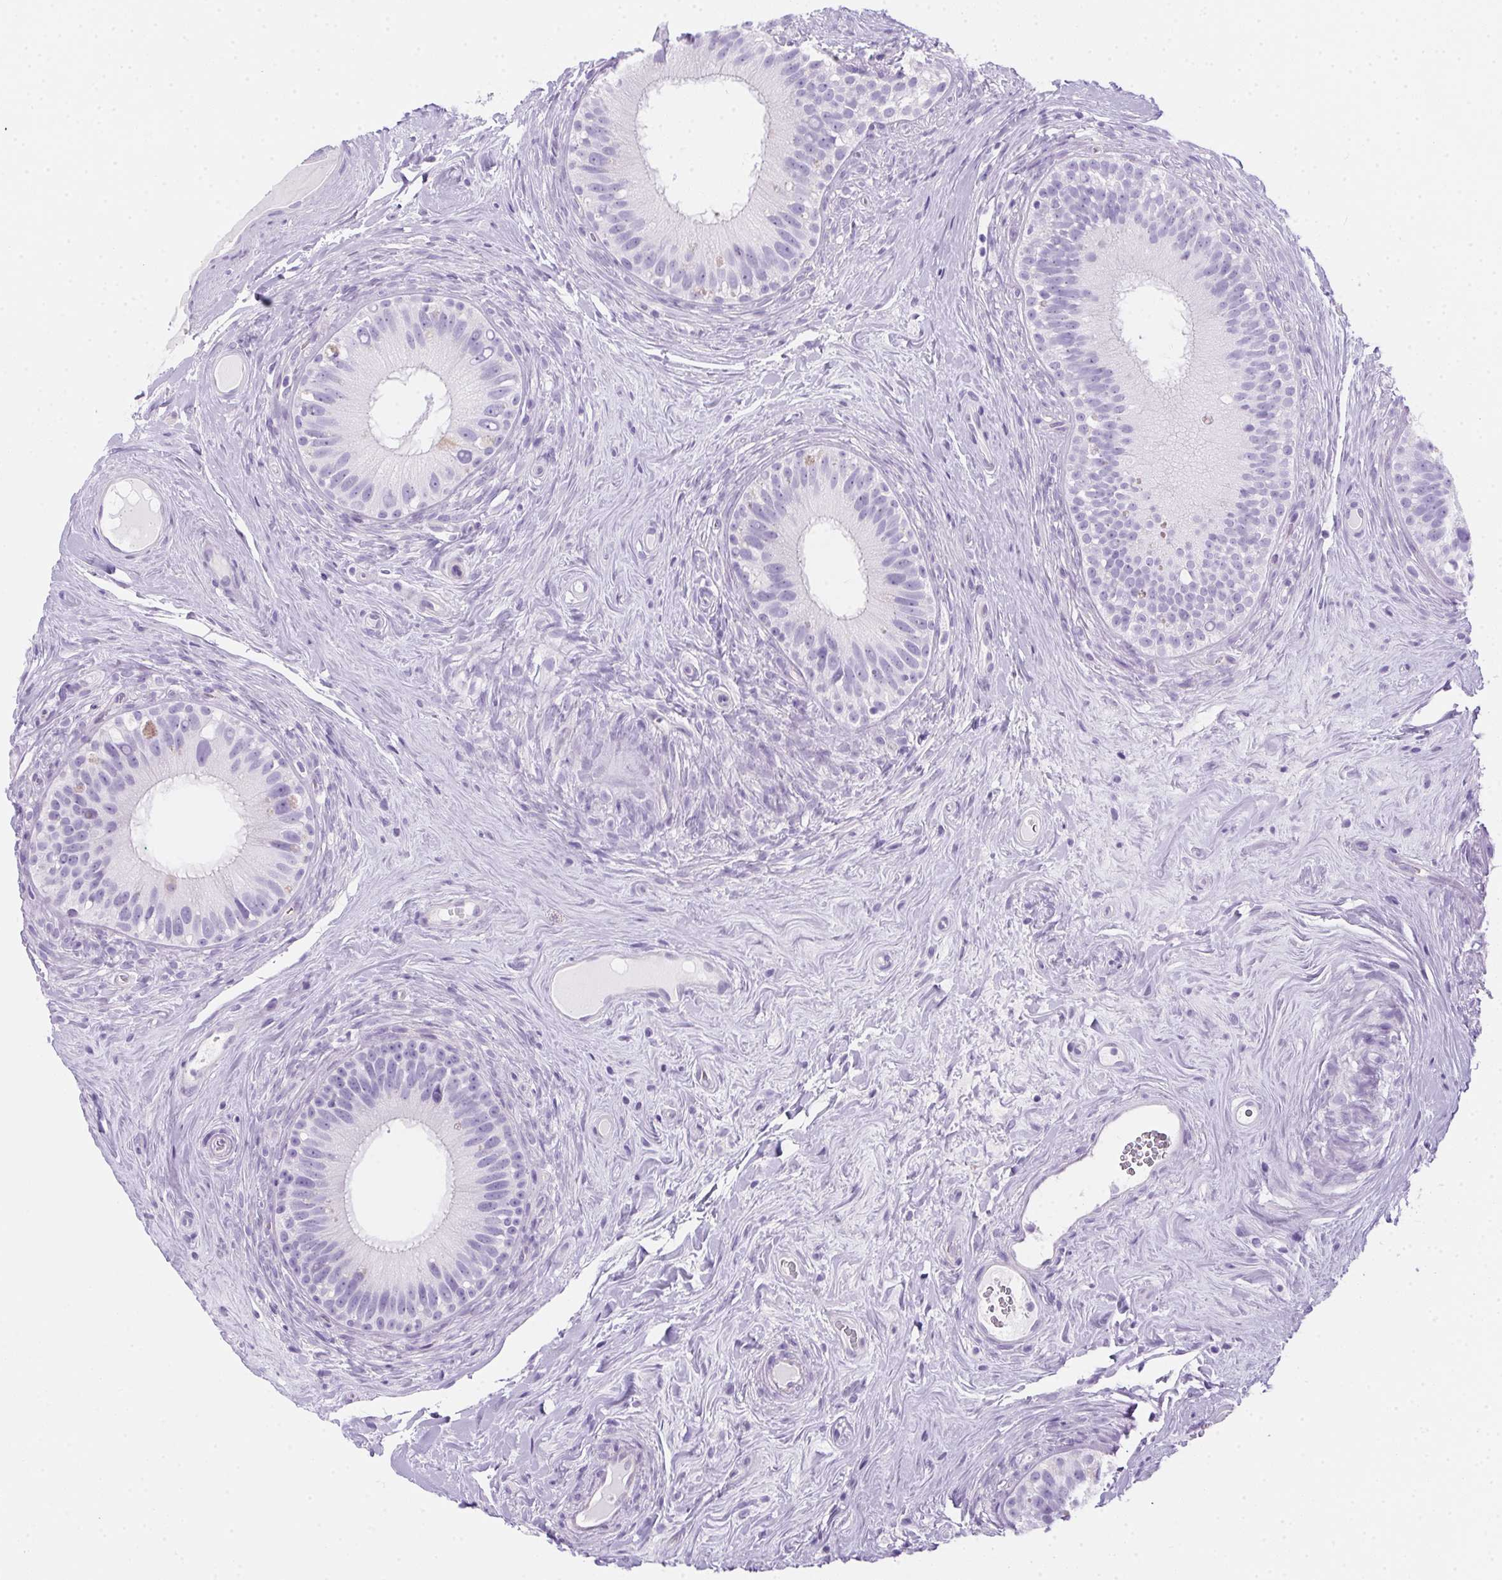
{"staining": {"intensity": "negative", "quantity": "none", "location": "none"}, "tissue": "epididymis", "cell_type": "Glandular cells", "image_type": "normal", "snomed": [{"axis": "morphology", "description": "Normal tissue, NOS"}, {"axis": "topography", "description": "Epididymis"}], "caption": "Epididymis stained for a protein using IHC displays no positivity glandular cells.", "gene": "SPACA5B", "patient": {"sex": "male", "age": 59}}